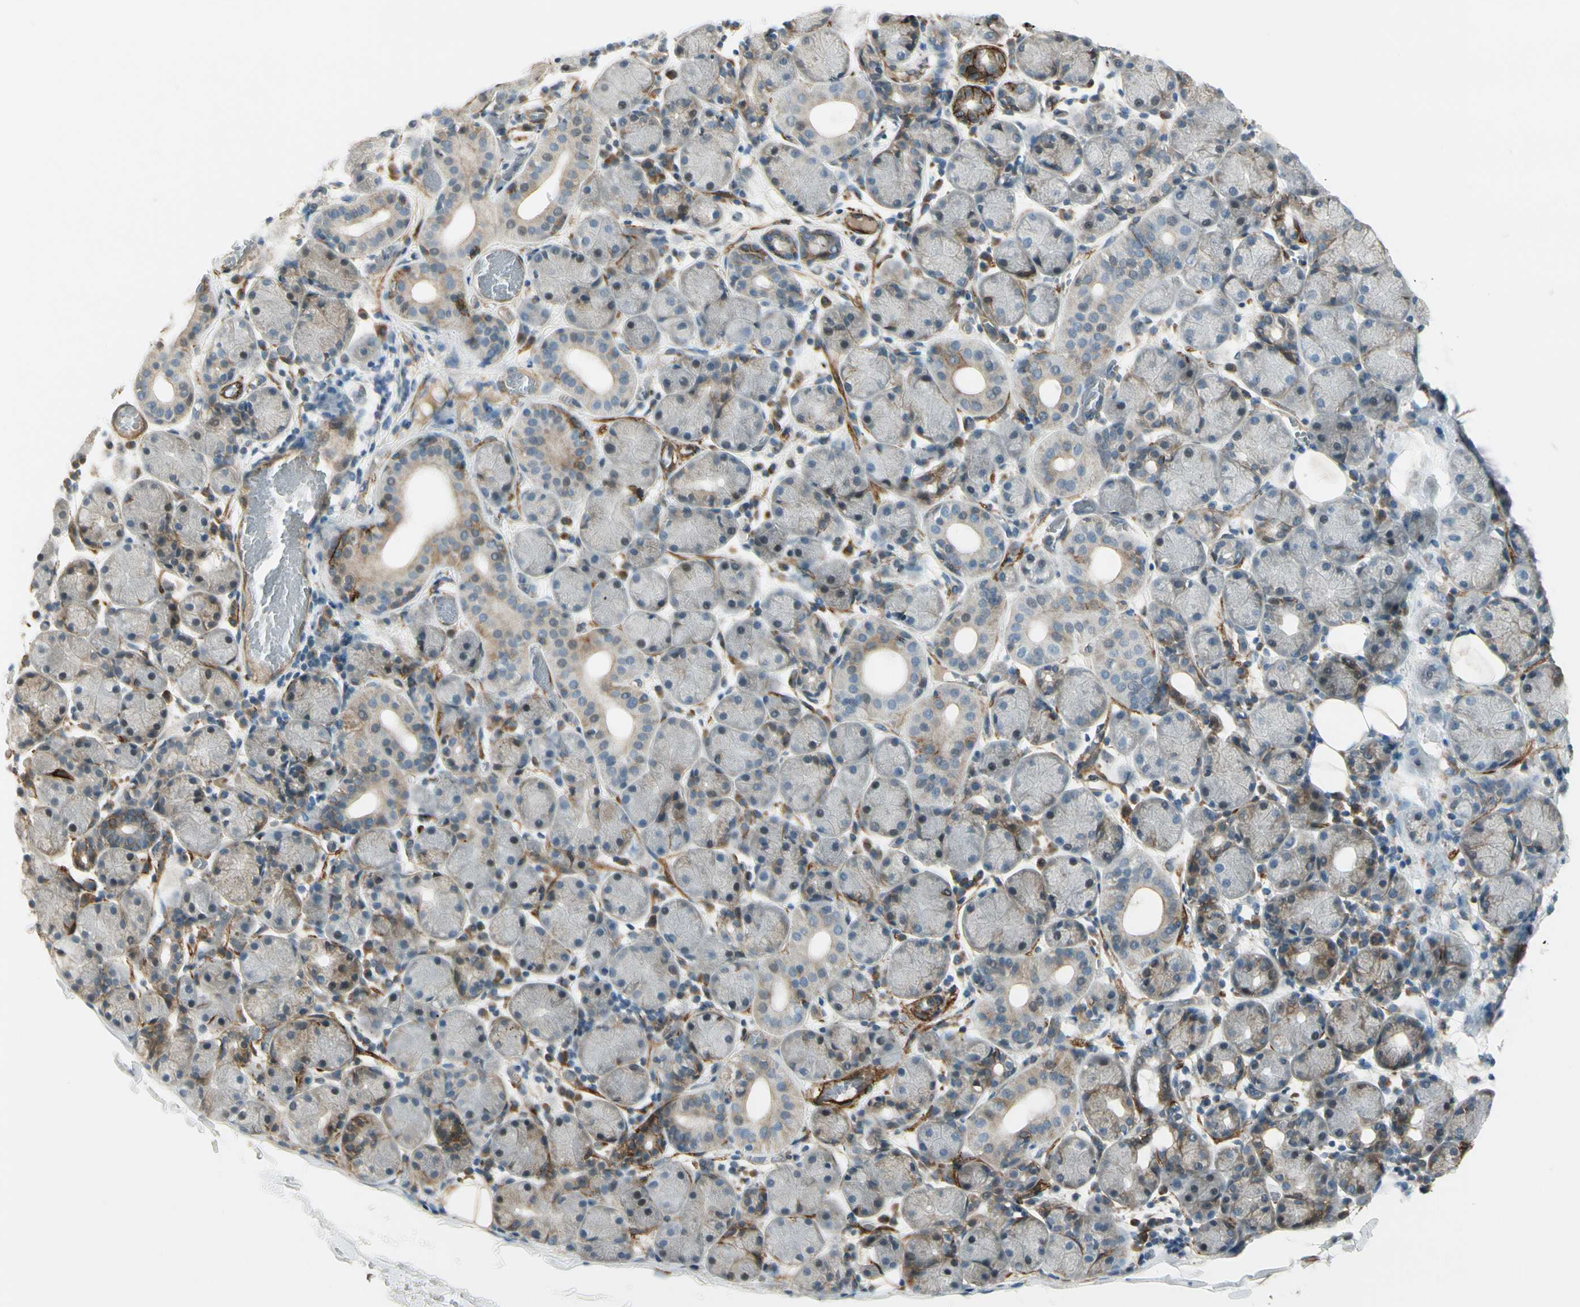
{"staining": {"intensity": "weak", "quantity": "<25%", "location": "cytoplasmic/membranous"}, "tissue": "salivary gland", "cell_type": "Glandular cells", "image_type": "normal", "snomed": [{"axis": "morphology", "description": "Normal tissue, NOS"}, {"axis": "topography", "description": "Salivary gland"}], "caption": "Micrograph shows no significant protein expression in glandular cells of normal salivary gland.", "gene": "MCAM", "patient": {"sex": "female", "age": 24}}